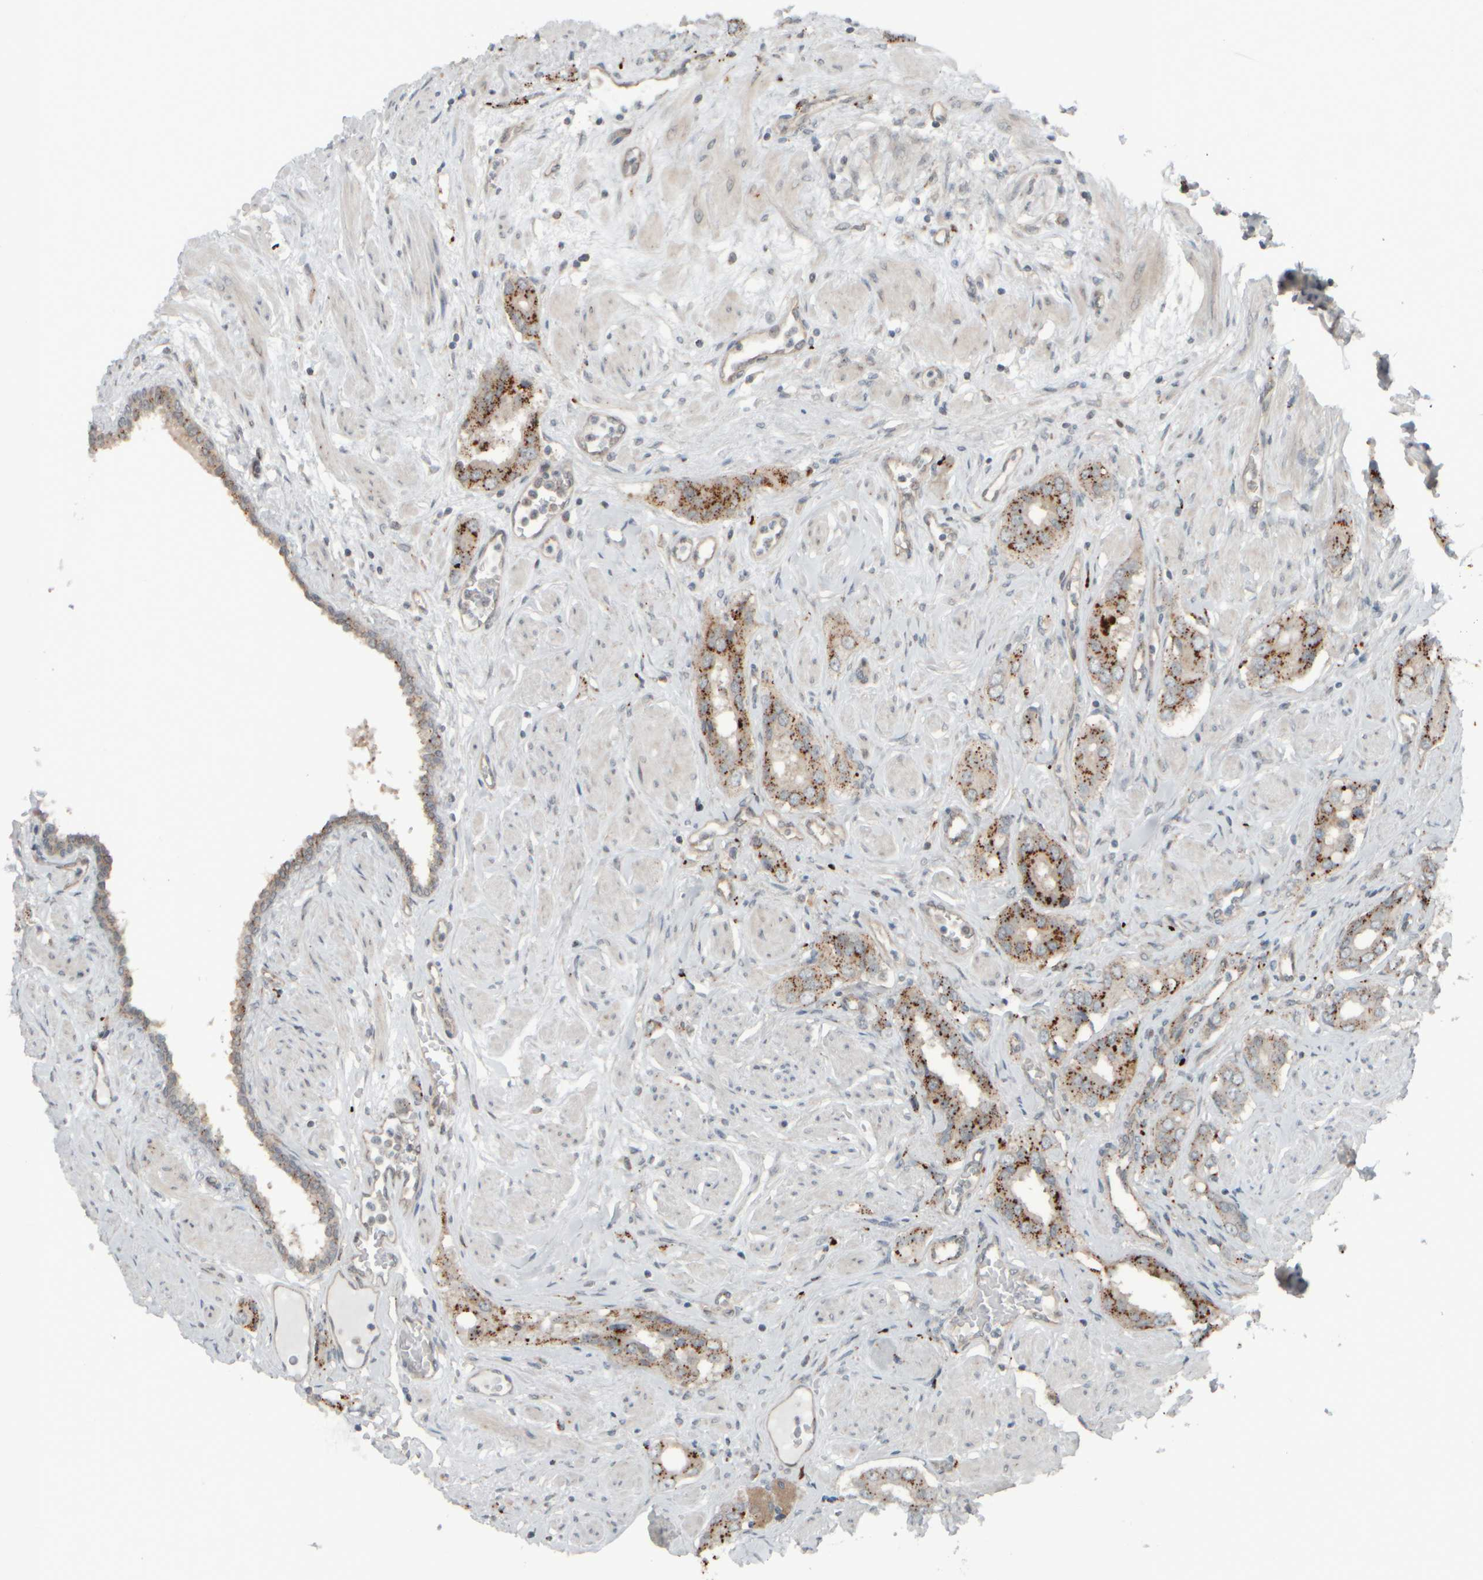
{"staining": {"intensity": "moderate", "quantity": "25%-75%", "location": "cytoplasmic/membranous"}, "tissue": "prostate cancer", "cell_type": "Tumor cells", "image_type": "cancer", "snomed": [{"axis": "morphology", "description": "Adenocarcinoma, High grade"}, {"axis": "topography", "description": "Prostate"}], "caption": "Protein expression analysis of human prostate cancer reveals moderate cytoplasmic/membranous expression in approximately 25%-75% of tumor cells.", "gene": "GIGYF1", "patient": {"sex": "male", "age": 52}}